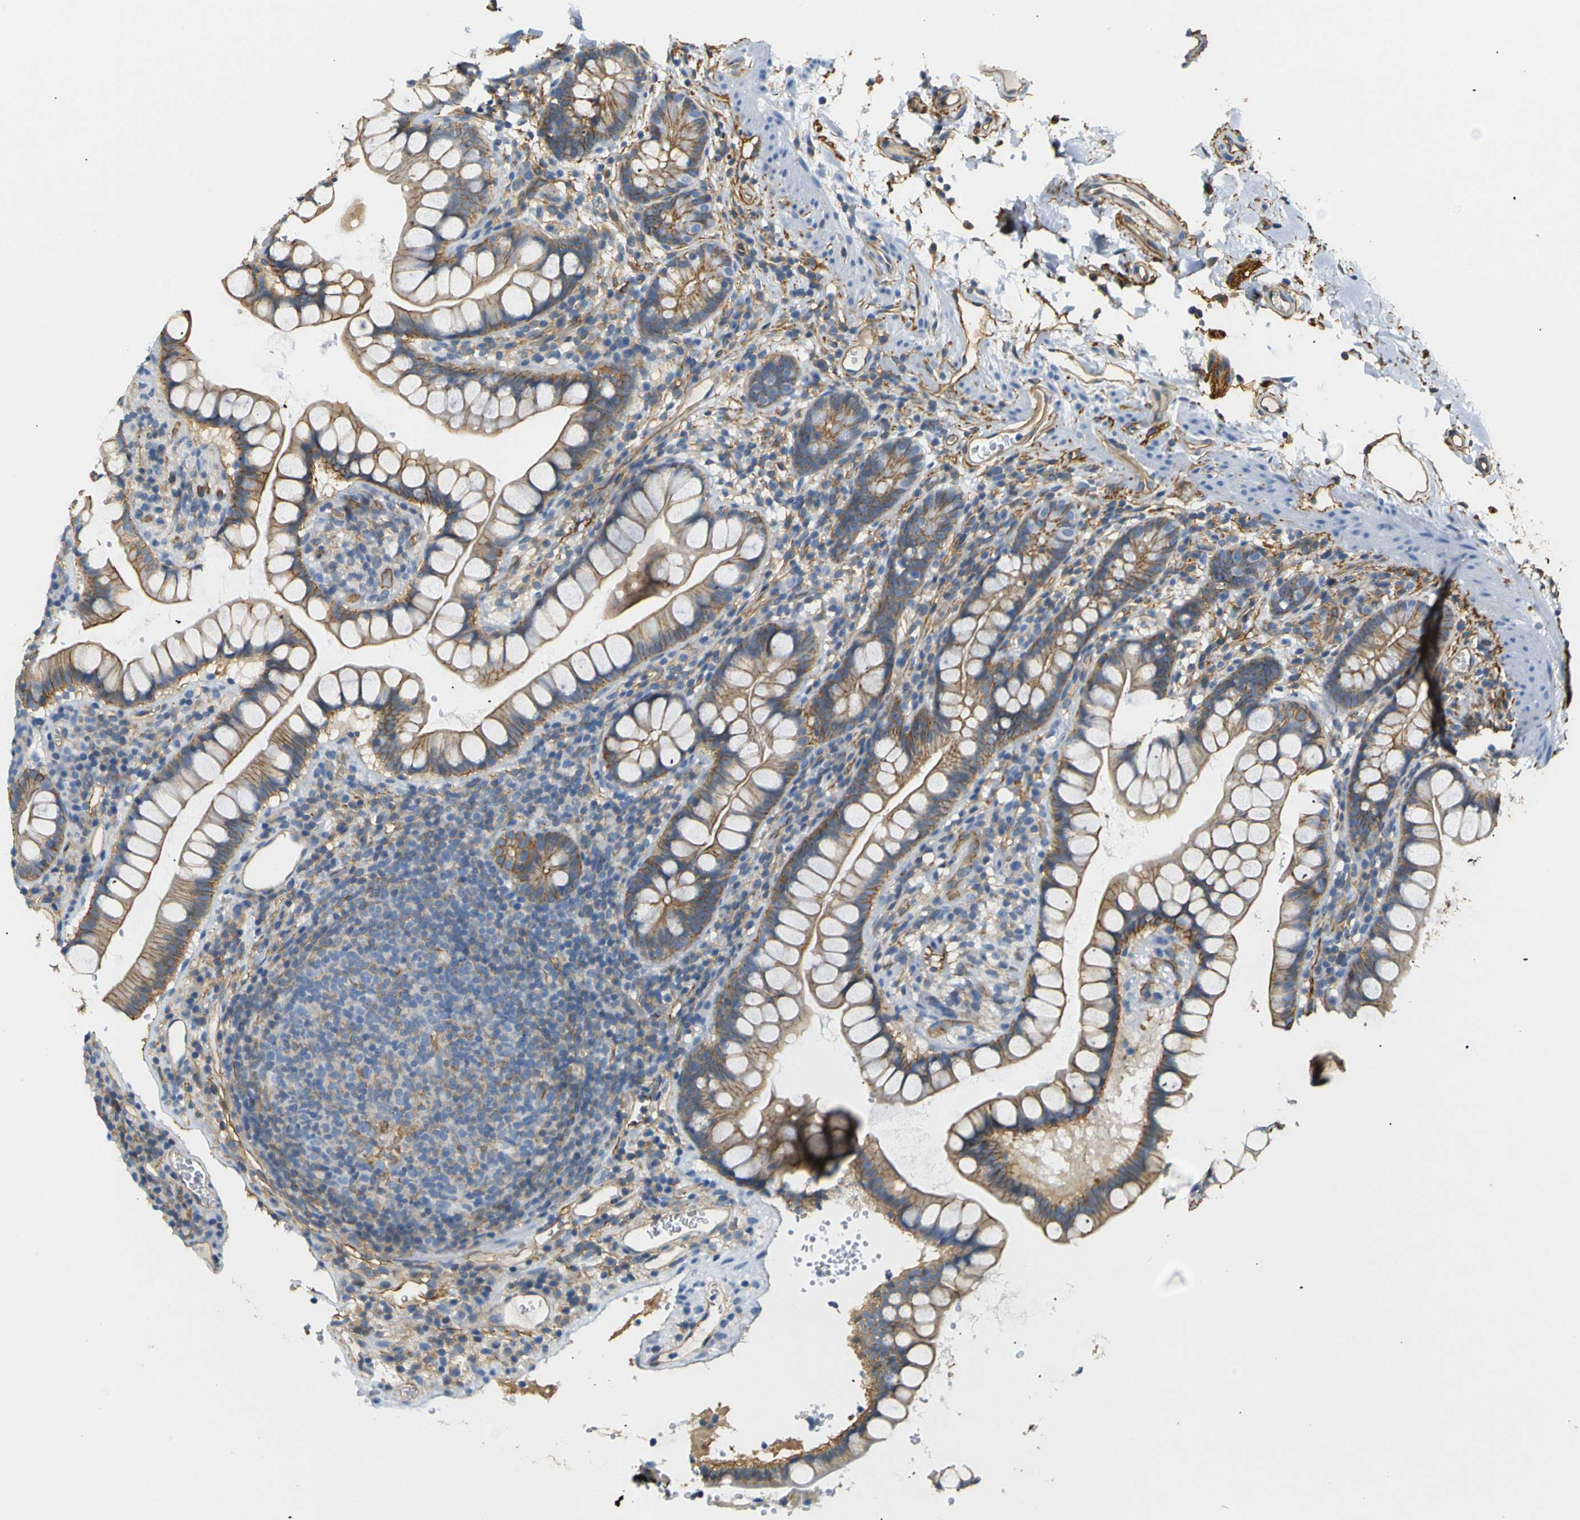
{"staining": {"intensity": "moderate", "quantity": ">75%", "location": "cytoplasmic/membranous"}, "tissue": "small intestine", "cell_type": "Glandular cells", "image_type": "normal", "snomed": [{"axis": "morphology", "description": "Normal tissue, NOS"}, {"axis": "topography", "description": "Small intestine"}], "caption": "The image displays staining of normal small intestine, revealing moderate cytoplasmic/membranous protein expression (brown color) within glandular cells.", "gene": "SPTBN1", "patient": {"sex": "female", "age": 84}}